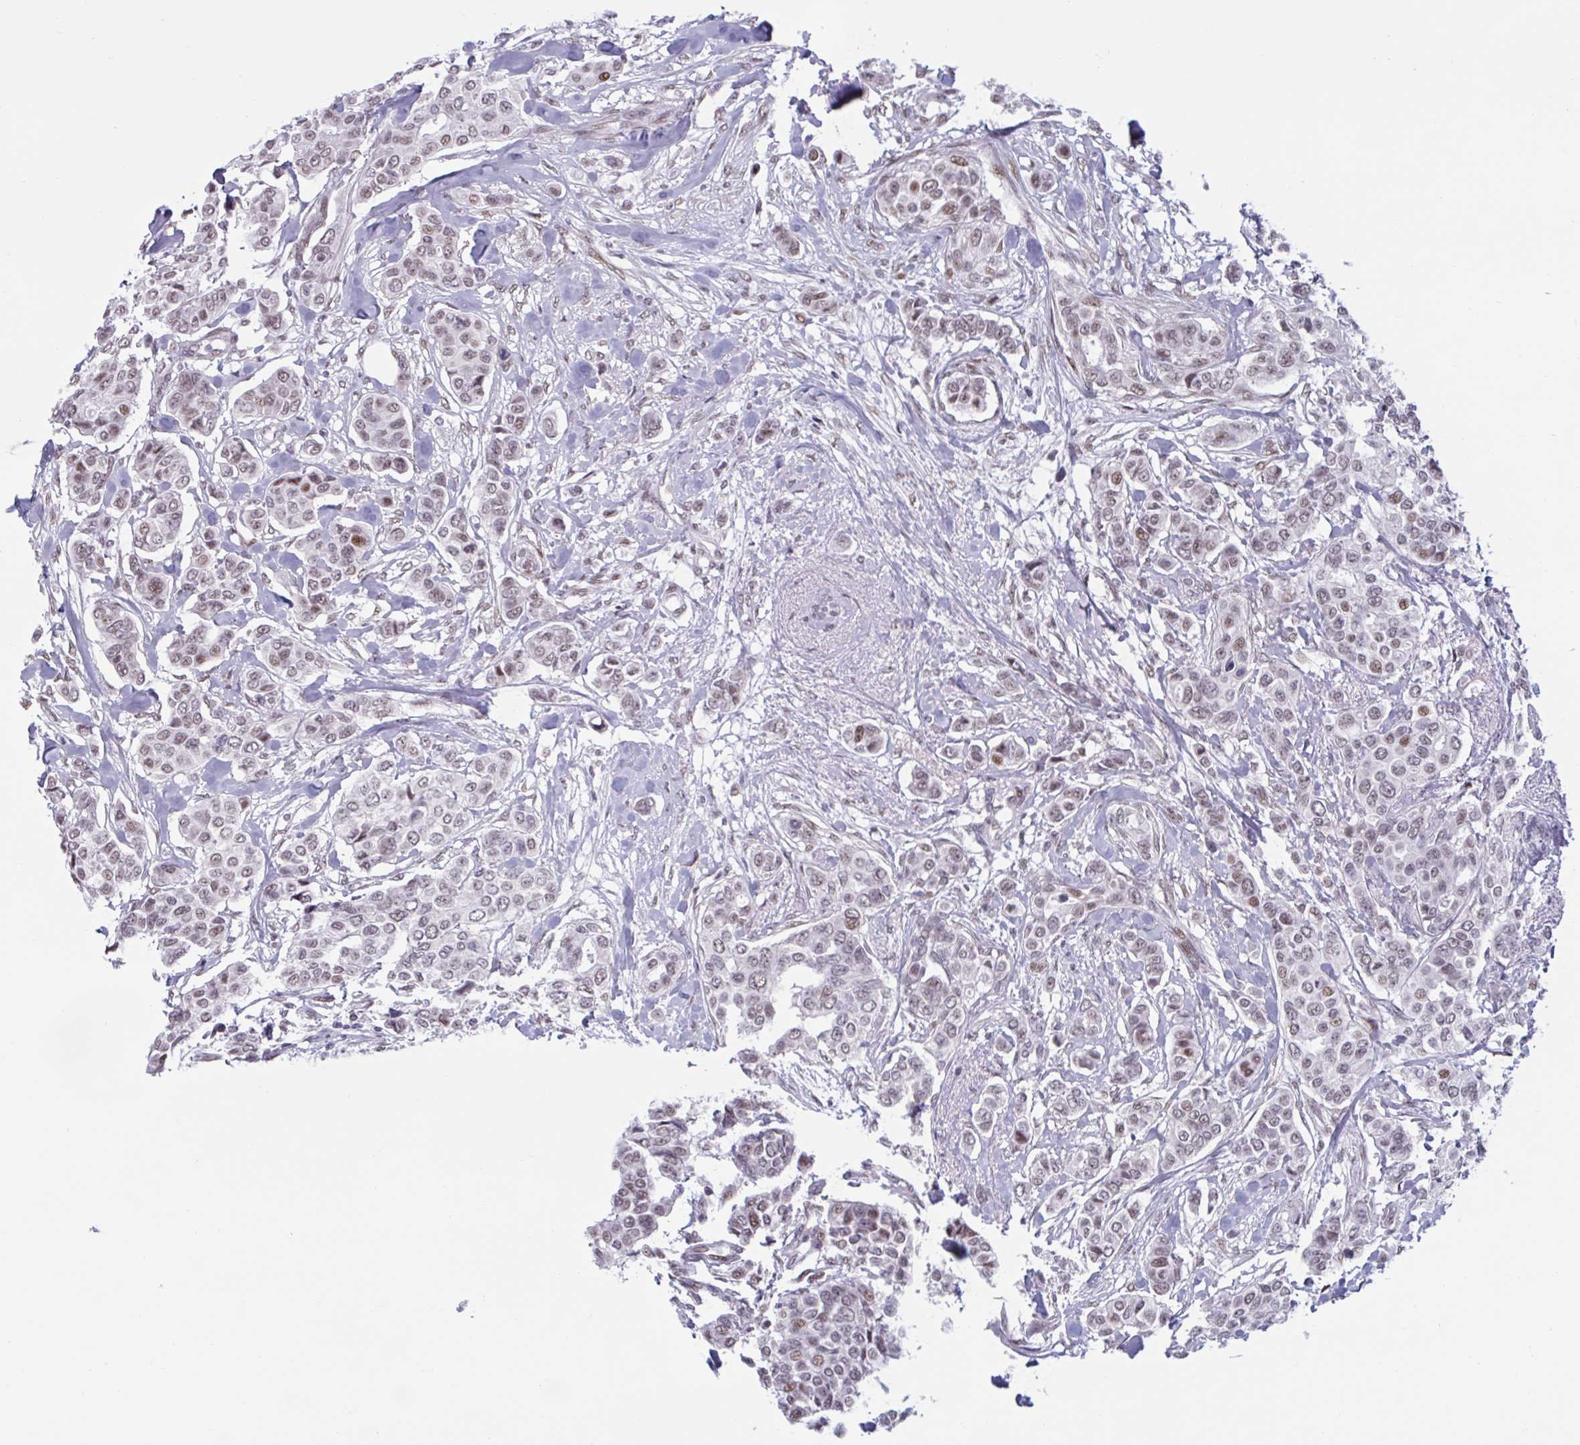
{"staining": {"intensity": "moderate", "quantity": "25%-75%", "location": "nuclear"}, "tissue": "breast cancer", "cell_type": "Tumor cells", "image_type": "cancer", "snomed": [{"axis": "morphology", "description": "Lobular carcinoma"}, {"axis": "topography", "description": "Breast"}], "caption": "Immunohistochemical staining of breast lobular carcinoma demonstrates medium levels of moderate nuclear staining in about 25%-75% of tumor cells. (brown staining indicates protein expression, while blue staining denotes nuclei).", "gene": "HSD17B6", "patient": {"sex": "female", "age": 51}}